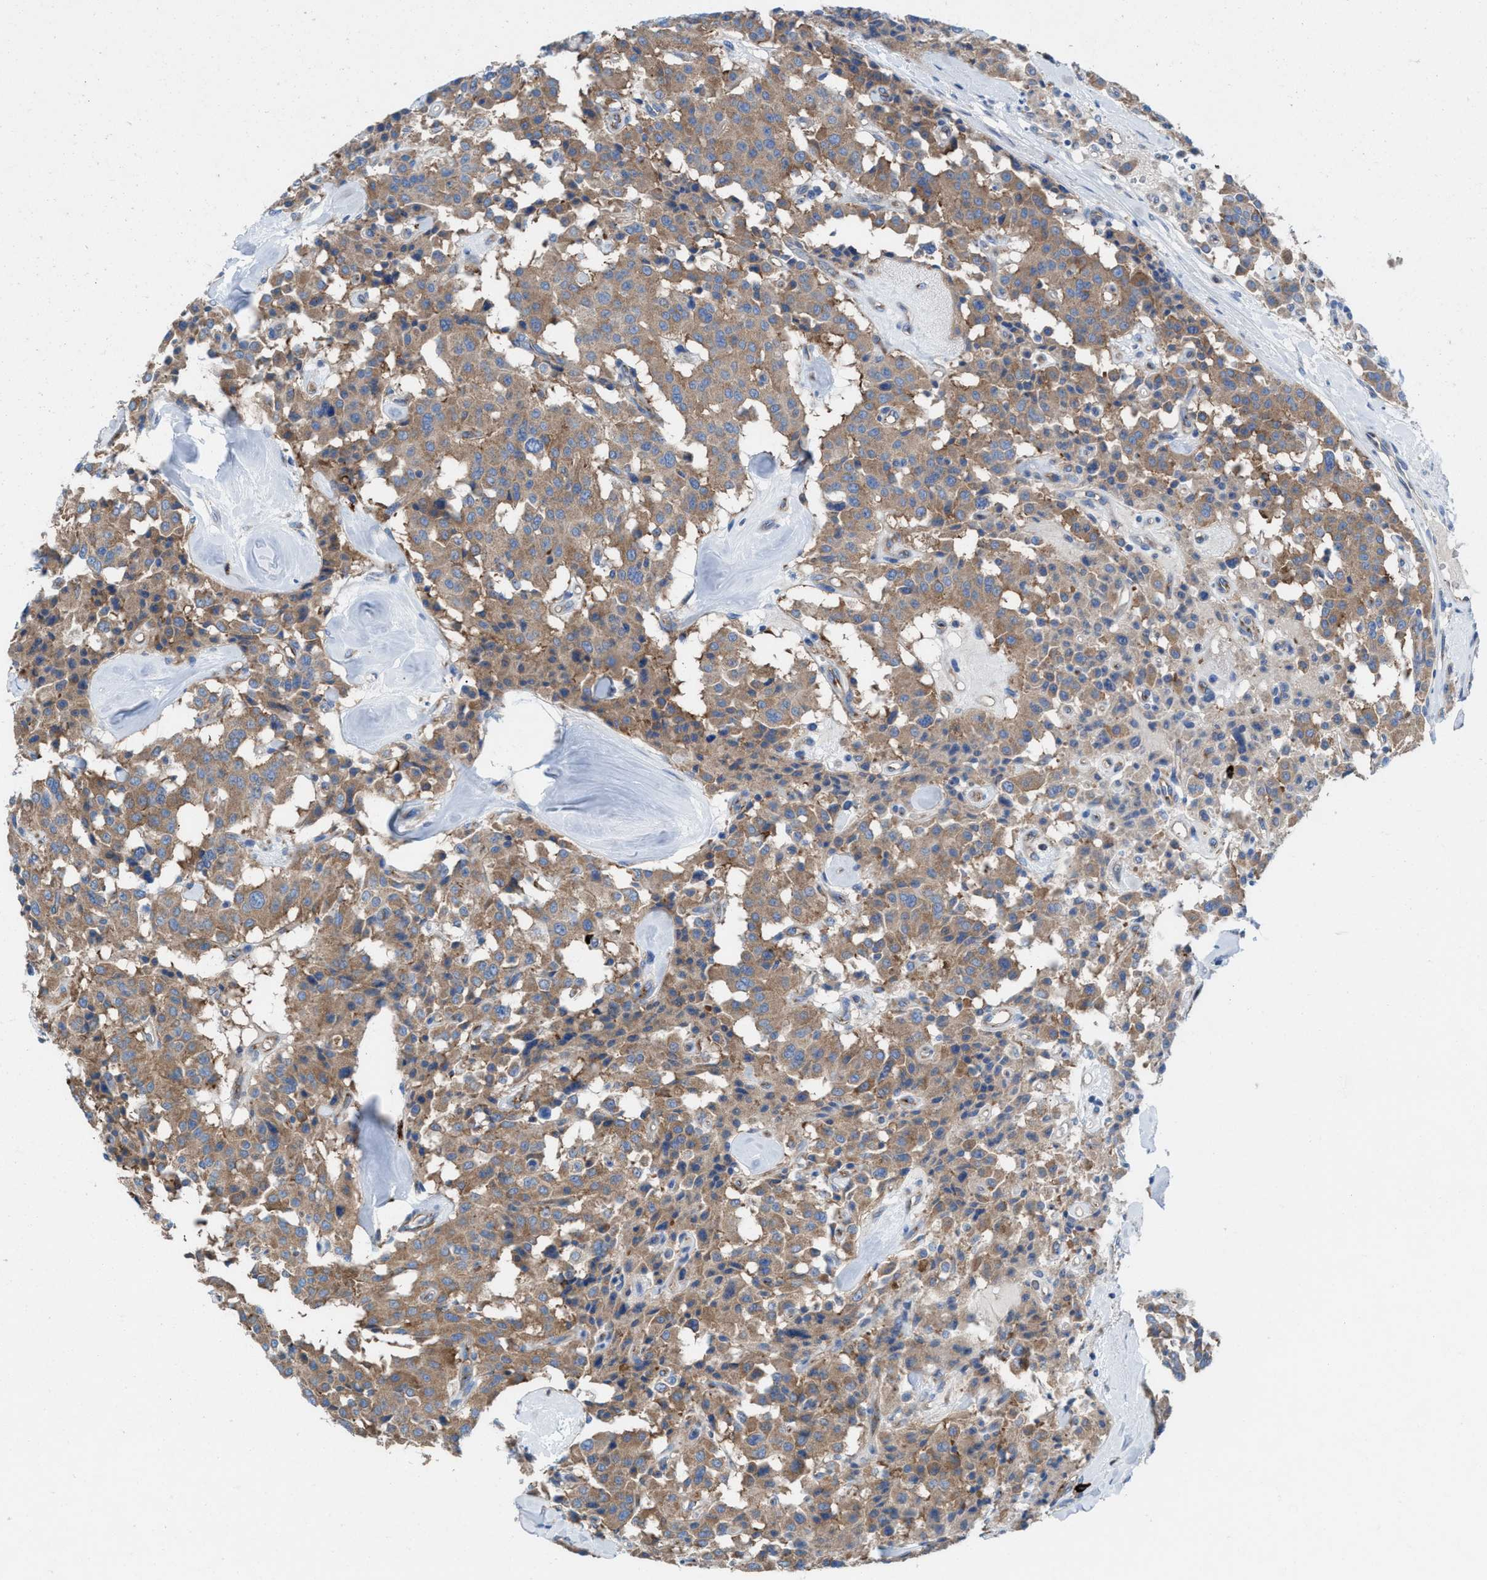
{"staining": {"intensity": "weak", "quantity": ">75%", "location": "cytoplasmic/membranous"}, "tissue": "carcinoid", "cell_type": "Tumor cells", "image_type": "cancer", "snomed": [{"axis": "morphology", "description": "Carcinoid, malignant, NOS"}, {"axis": "topography", "description": "Lung"}], "caption": "A brown stain highlights weak cytoplasmic/membranous positivity of a protein in human carcinoid tumor cells.", "gene": "NYAP1", "patient": {"sex": "male", "age": 30}}